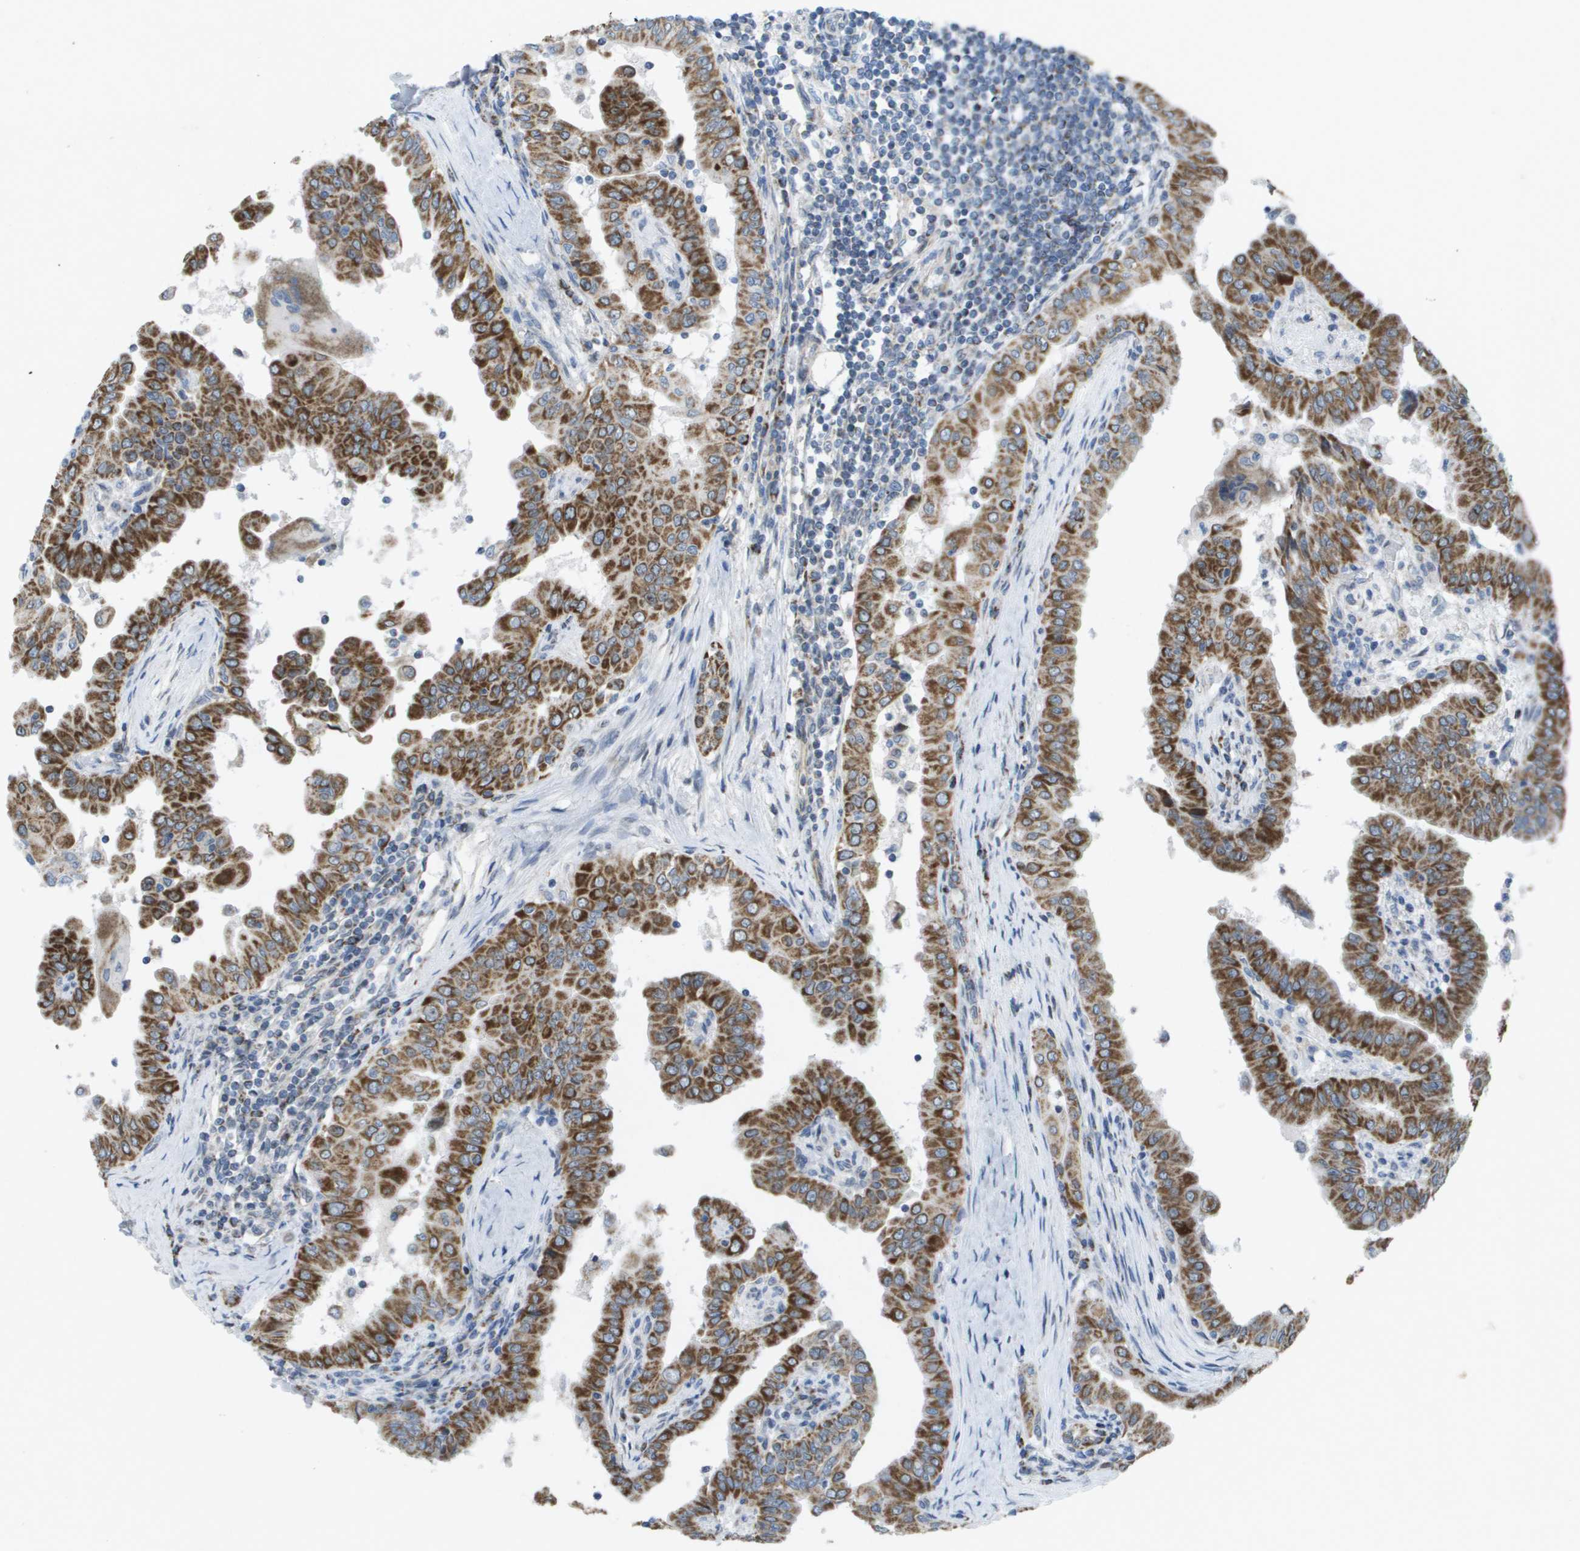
{"staining": {"intensity": "strong", "quantity": ">75%", "location": "cytoplasmic/membranous"}, "tissue": "thyroid cancer", "cell_type": "Tumor cells", "image_type": "cancer", "snomed": [{"axis": "morphology", "description": "Papillary adenocarcinoma, NOS"}, {"axis": "topography", "description": "Thyroid gland"}], "caption": "Thyroid cancer (papillary adenocarcinoma) was stained to show a protein in brown. There is high levels of strong cytoplasmic/membranous expression in about >75% of tumor cells.", "gene": "TMEM223", "patient": {"sex": "male", "age": 33}}